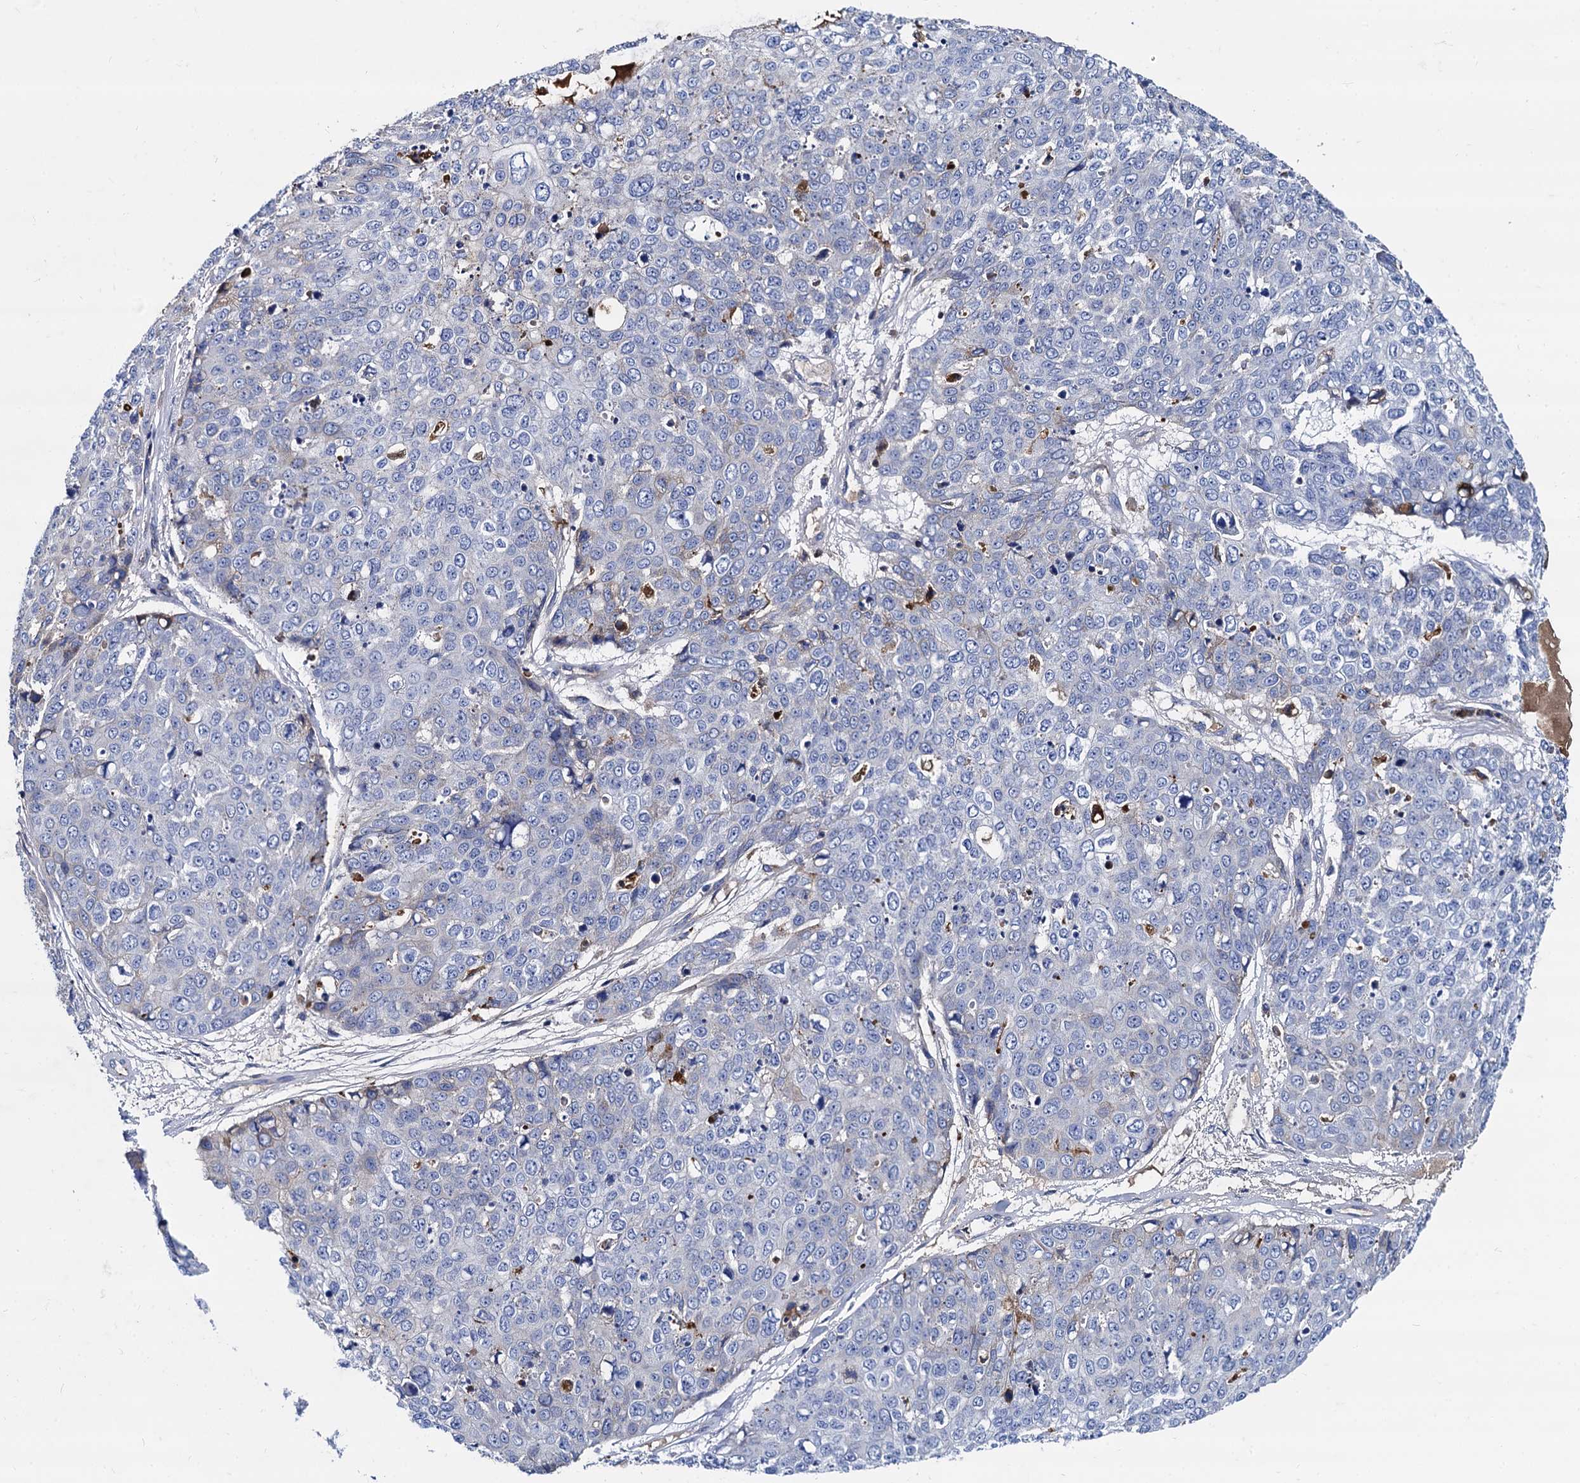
{"staining": {"intensity": "negative", "quantity": "none", "location": "none"}, "tissue": "skin cancer", "cell_type": "Tumor cells", "image_type": "cancer", "snomed": [{"axis": "morphology", "description": "Squamous cell carcinoma, NOS"}, {"axis": "topography", "description": "Skin"}], "caption": "This is an IHC histopathology image of skin cancer (squamous cell carcinoma). There is no expression in tumor cells.", "gene": "APOD", "patient": {"sex": "female", "age": 44}}